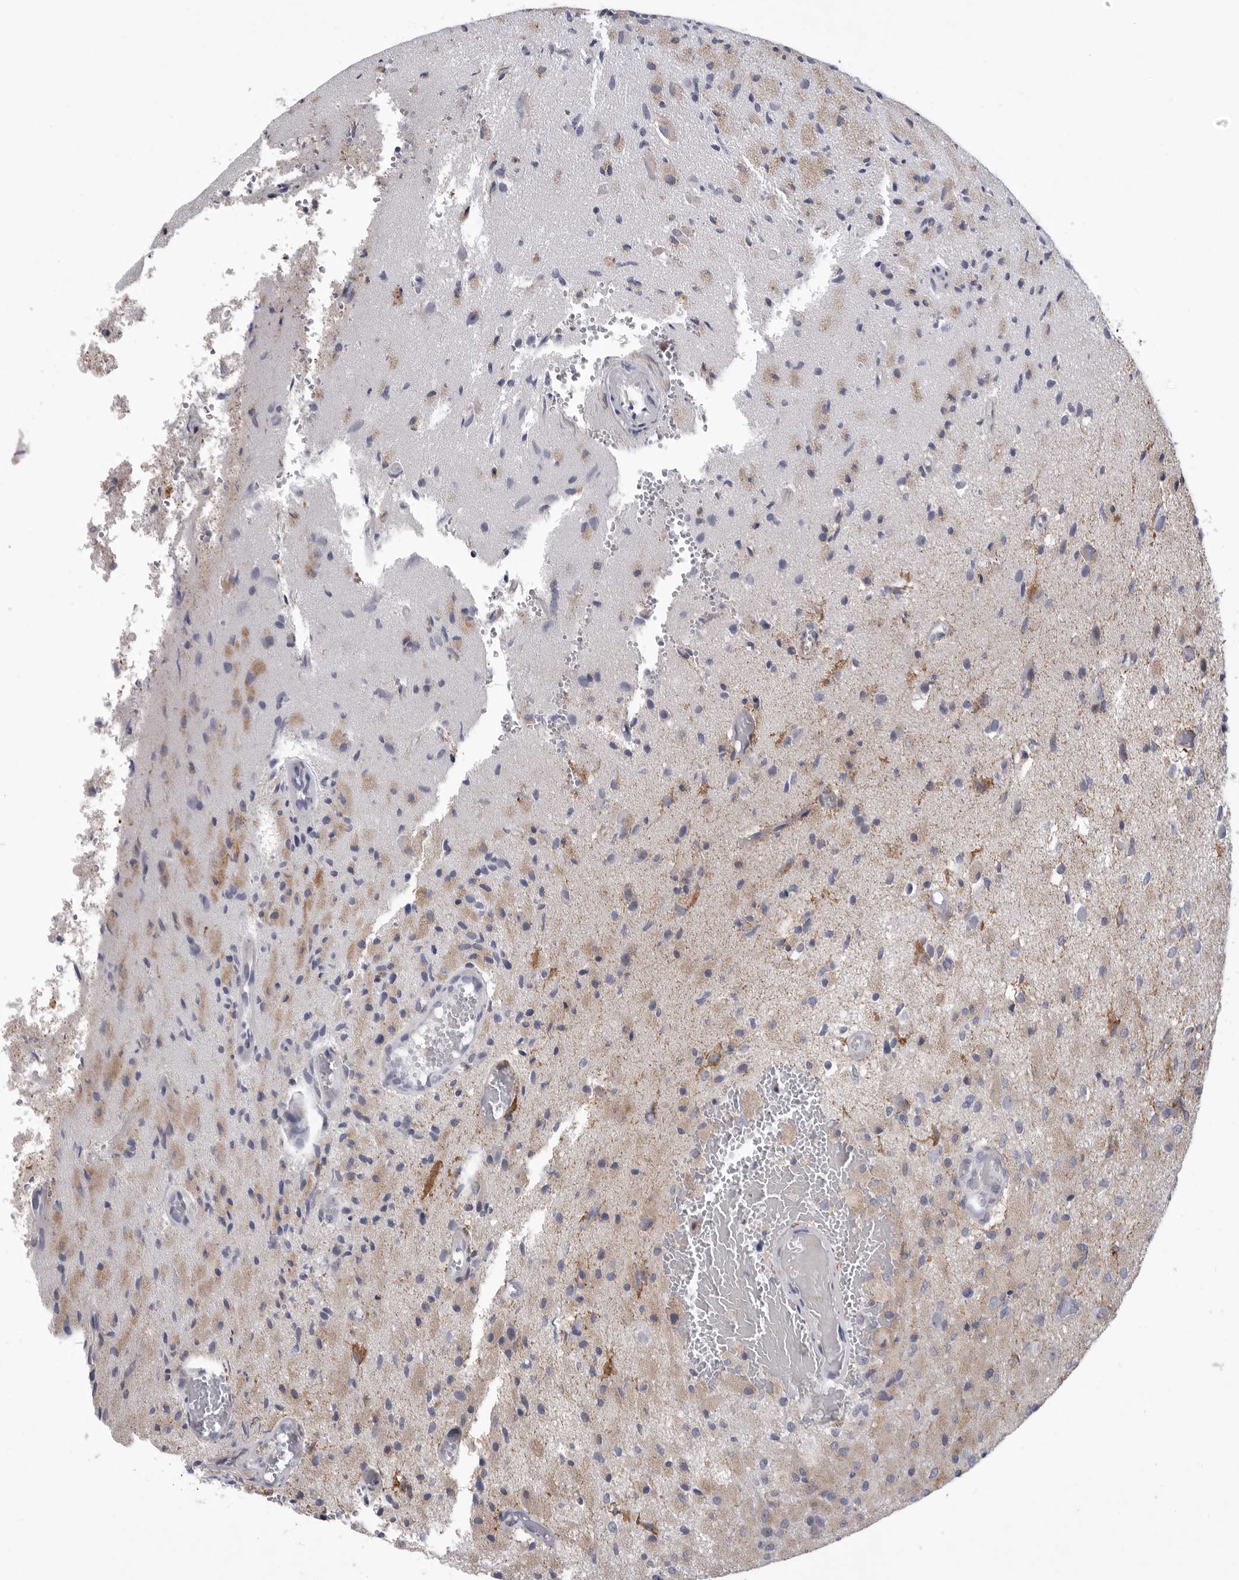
{"staining": {"intensity": "negative", "quantity": "none", "location": "none"}, "tissue": "glioma", "cell_type": "Tumor cells", "image_type": "cancer", "snomed": [{"axis": "morphology", "description": "Normal tissue, NOS"}, {"axis": "morphology", "description": "Glioma, malignant, High grade"}, {"axis": "topography", "description": "Cerebral cortex"}], "caption": "The immunohistochemistry photomicrograph has no significant staining in tumor cells of malignant glioma (high-grade) tissue.", "gene": "MPZL1", "patient": {"sex": "male", "age": 77}}